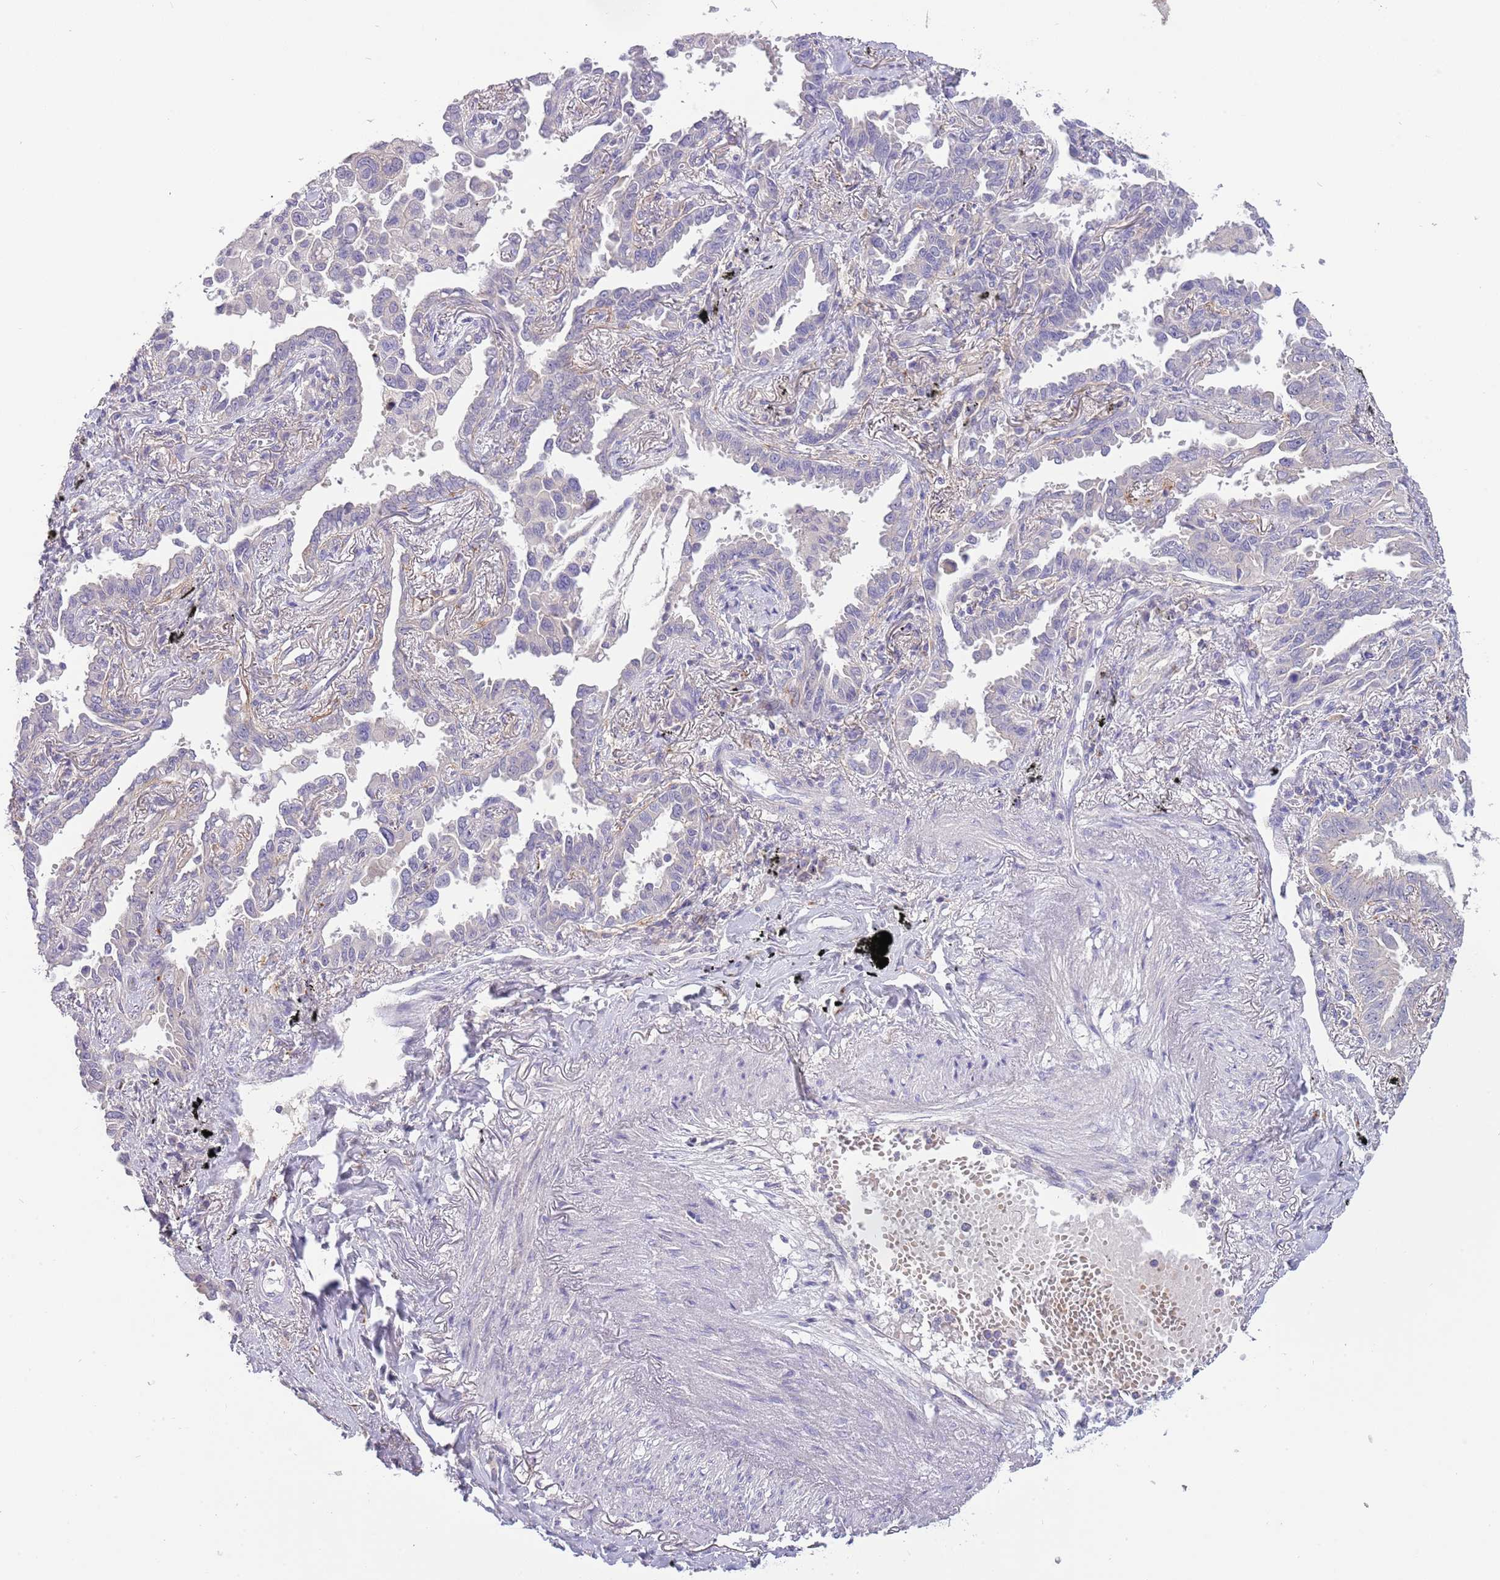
{"staining": {"intensity": "negative", "quantity": "none", "location": "none"}, "tissue": "lung cancer", "cell_type": "Tumor cells", "image_type": "cancer", "snomed": [{"axis": "morphology", "description": "Adenocarcinoma, NOS"}, {"axis": "topography", "description": "Lung"}], "caption": "Tumor cells are negative for brown protein staining in adenocarcinoma (lung). (Brightfield microscopy of DAB (3,3'-diaminobenzidine) IHC at high magnification).", "gene": "CFAP73", "patient": {"sex": "male", "age": 67}}